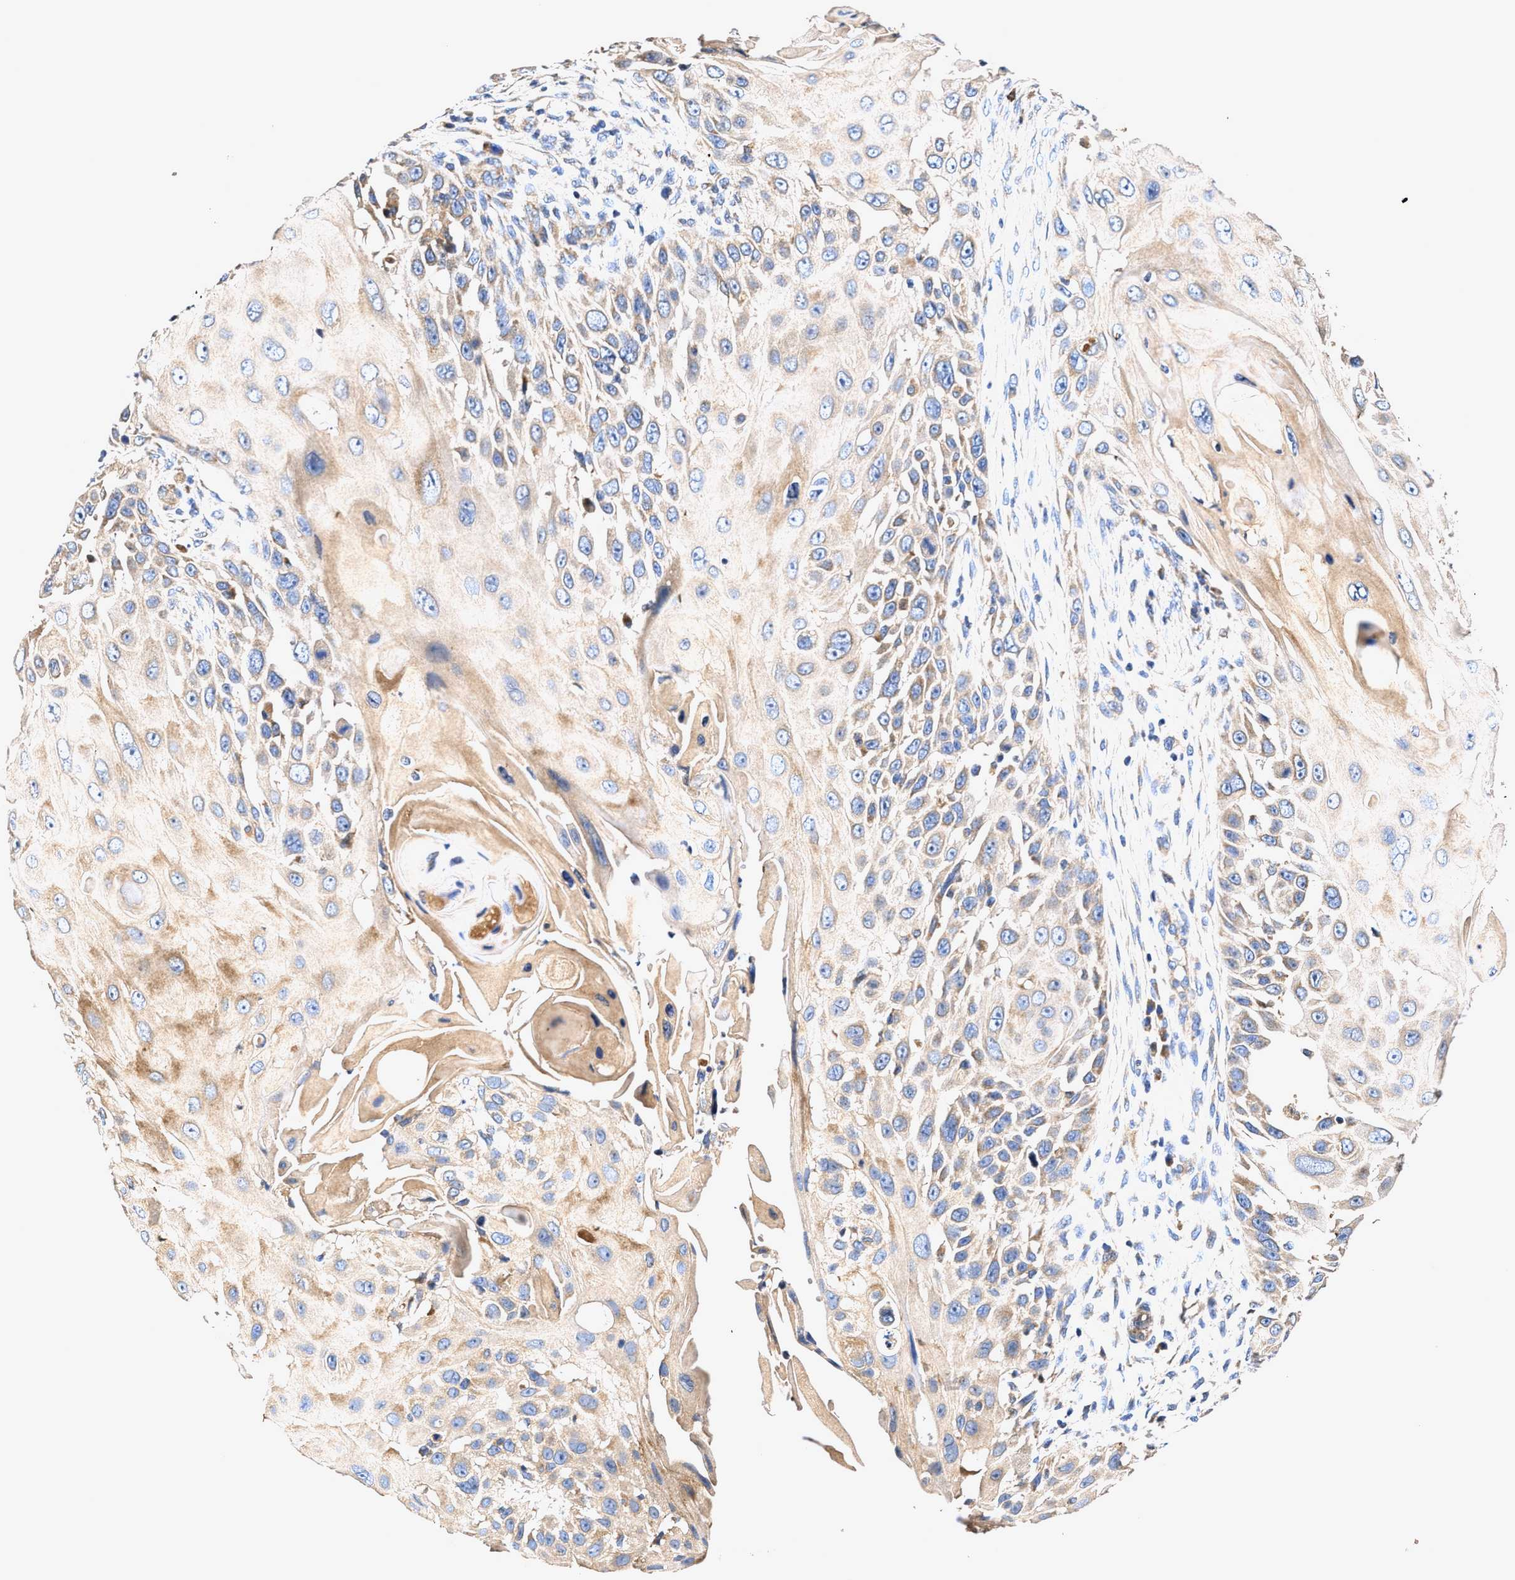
{"staining": {"intensity": "weak", "quantity": ">75%", "location": "cytoplasmic/membranous"}, "tissue": "skin cancer", "cell_type": "Tumor cells", "image_type": "cancer", "snomed": [{"axis": "morphology", "description": "Squamous cell carcinoma, NOS"}, {"axis": "topography", "description": "Skin"}], "caption": "Immunohistochemistry (DAB (3,3'-diaminobenzidine)) staining of human skin cancer exhibits weak cytoplasmic/membranous protein expression in approximately >75% of tumor cells.", "gene": "EFNA4", "patient": {"sex": "female", "age": 44}}